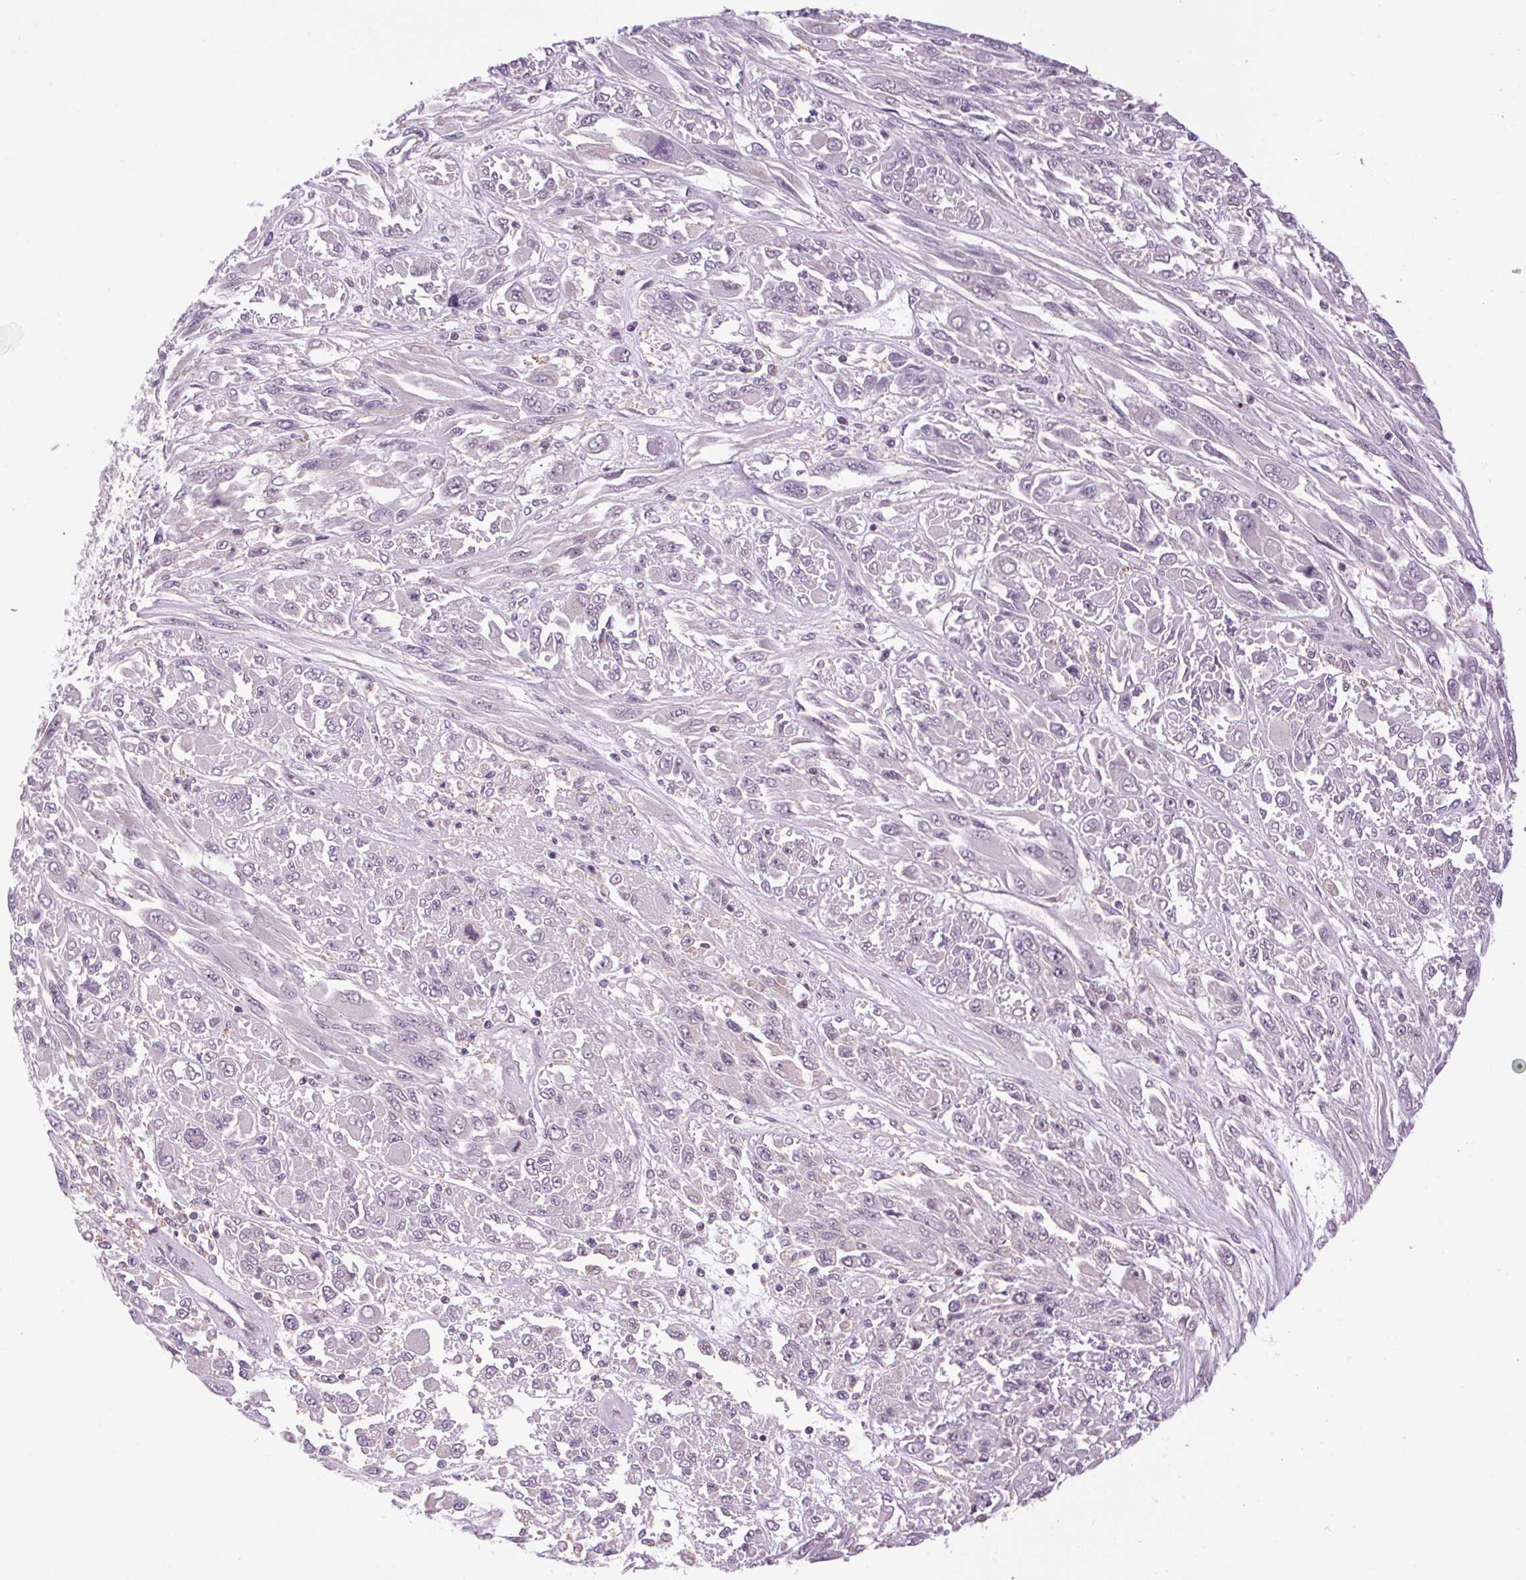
{"staining": {"intensity": "negative", "quantity": "none", "location": "none"}, "tissue": "melanoma", "cell_type": "Tumor cells", "image_type": "cancer", "snomed": [{"axis": "morphology", "description": "Malignant melanoma, NOS"}, {"axis": "topography", "description": "Skin"}], "caption": "Immunohistochemical staining of melanoma demonstrates no significant expression in tumor cells.", "gene": "SMIM13", "patient": {"sex": "female", "age": 91}}